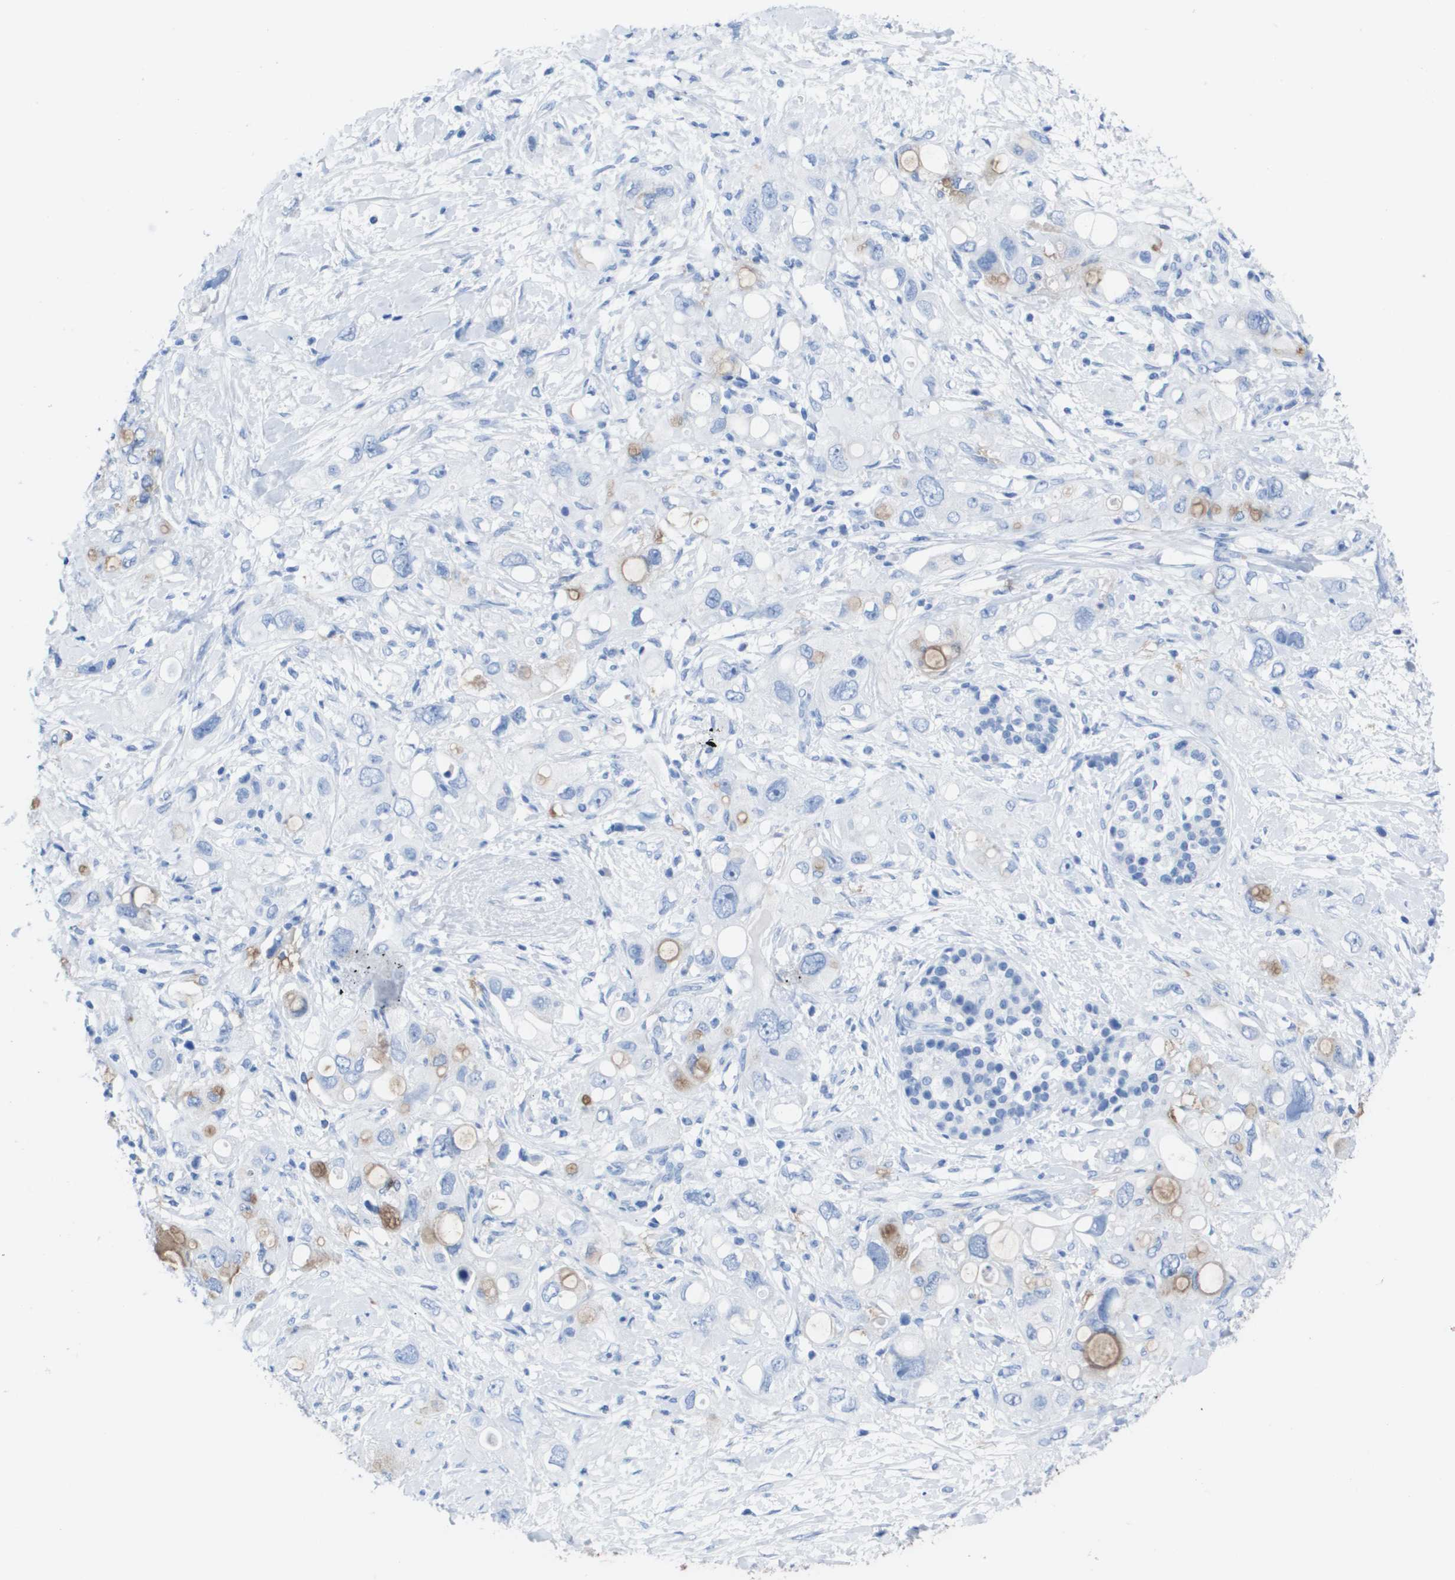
{"staining": {"intensity": "weak", "quantity": "<25%", "location": "cytoplasmic/membranous"}, "tissue": "pancreatic cancer", "cell_type": "Tumor cells", "image_type": "cancer", "snomed": [{"axis": "morphology", "description": "Adenocarcinoma, NOS"}, {"axis": "topography", "description": "Pancreas"}], "caption": "Image shows no protein staining in tumor cells of pancreatic cancer (adenocarcinoma) tissue. The staining is performed using DAB (3,3'-diaminobenzidine) brown chromogen with nuclei counter-stained in using hematoxylin.", "gene": "KCNA3", "patient": {"sex": "female", "age": 56}}